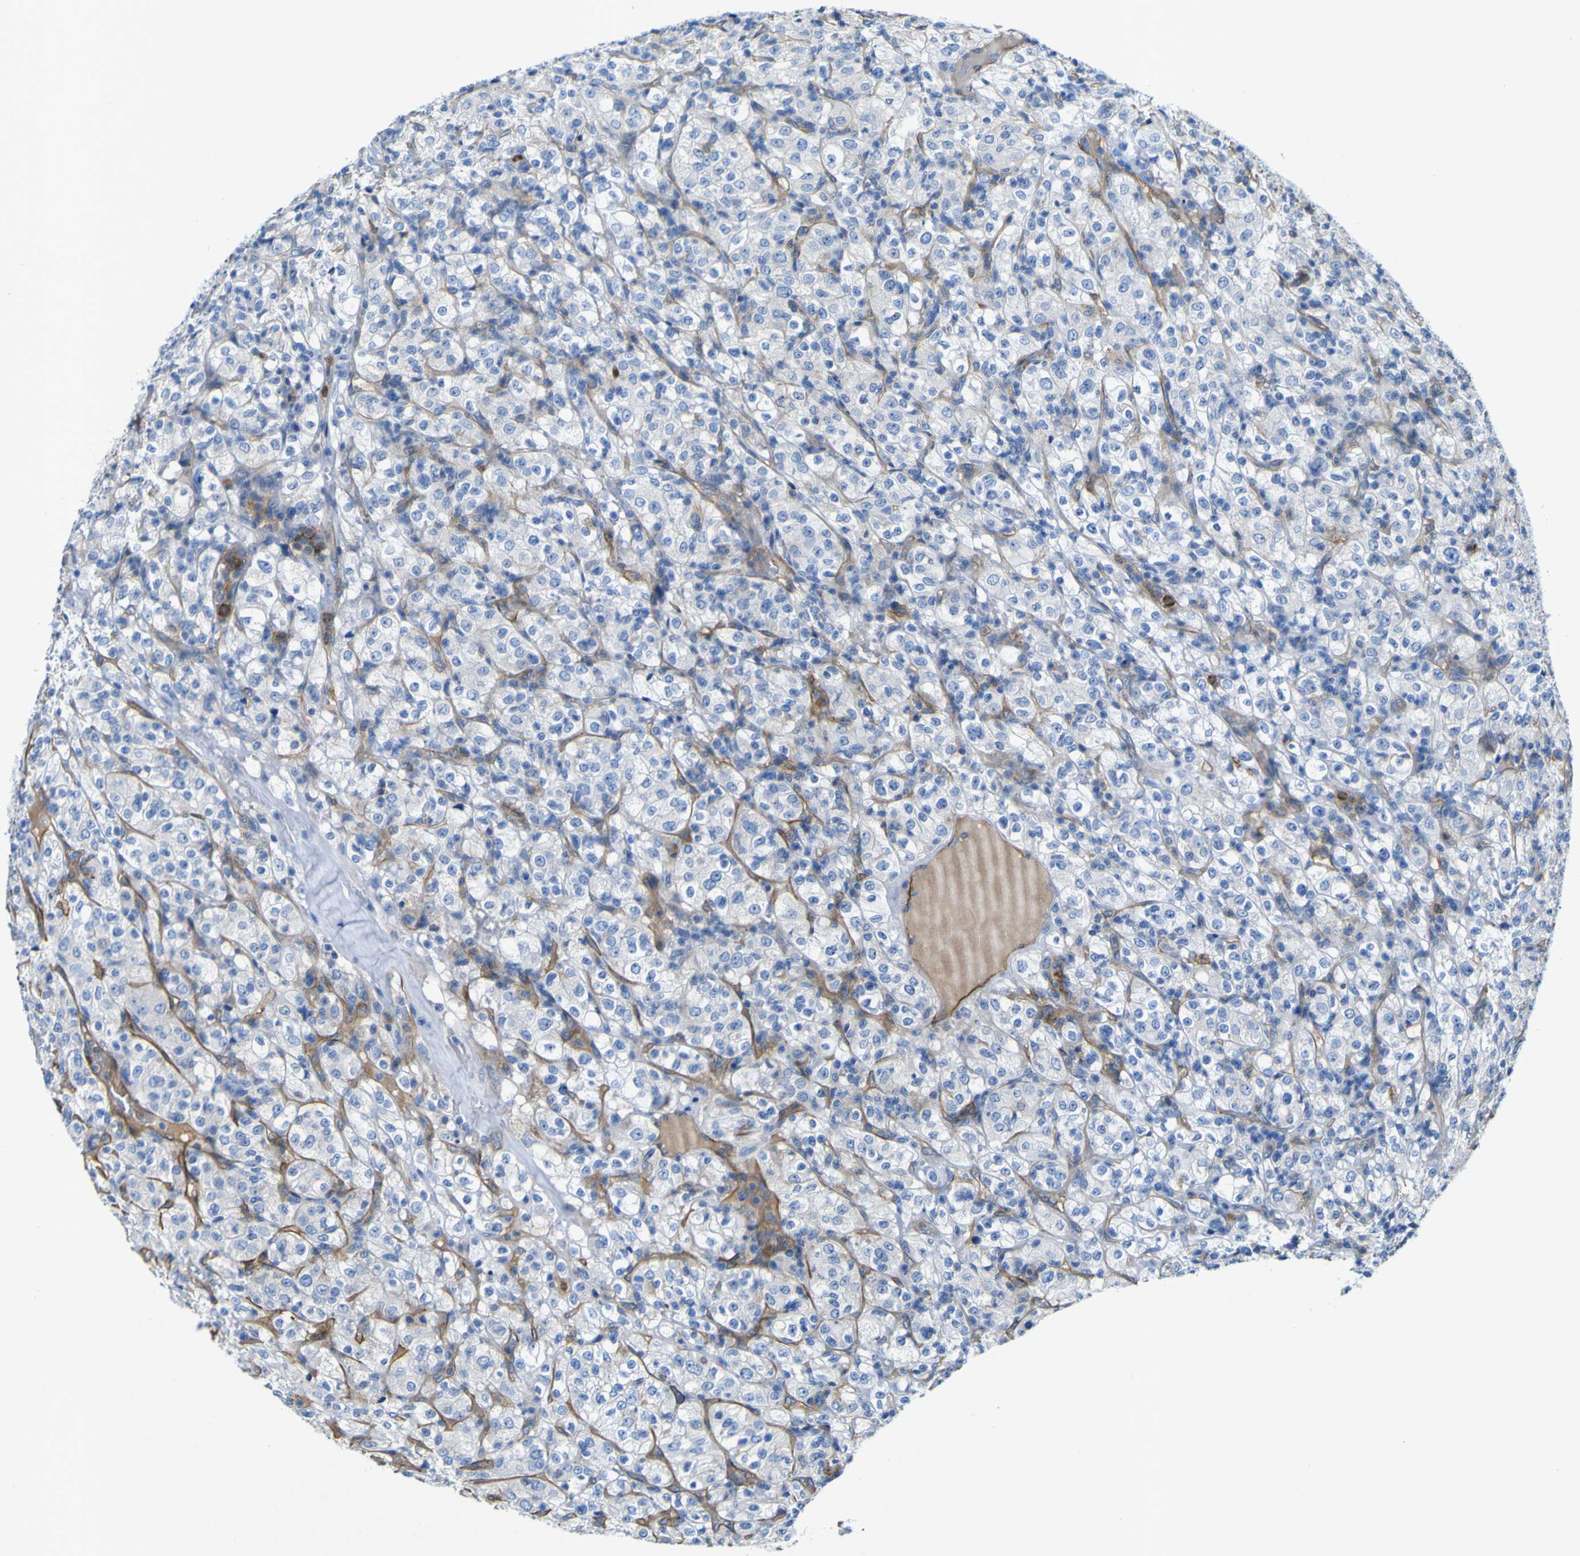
{"staining": {"intensity": "negative", "quantity": "none", "location": "none"}, "tissue": "renal cancer", "cell_type": "Tumor cells", "image_type": "cancer", "snomed": [{"axis": "morphology", "description": "Normal tissue, NOS"}, {"axis": "morphology", "description": "Adenocarcinoma, NOS"}, {"axis": "topography", "description": "Kidney"}], "caption": "Immunohistochemical staining of human renal cancer (adenocarcinoma) shows no significant staining in tumor cells.", "gene": "CD93", "patient": {"sex": "female", "age": 72}}